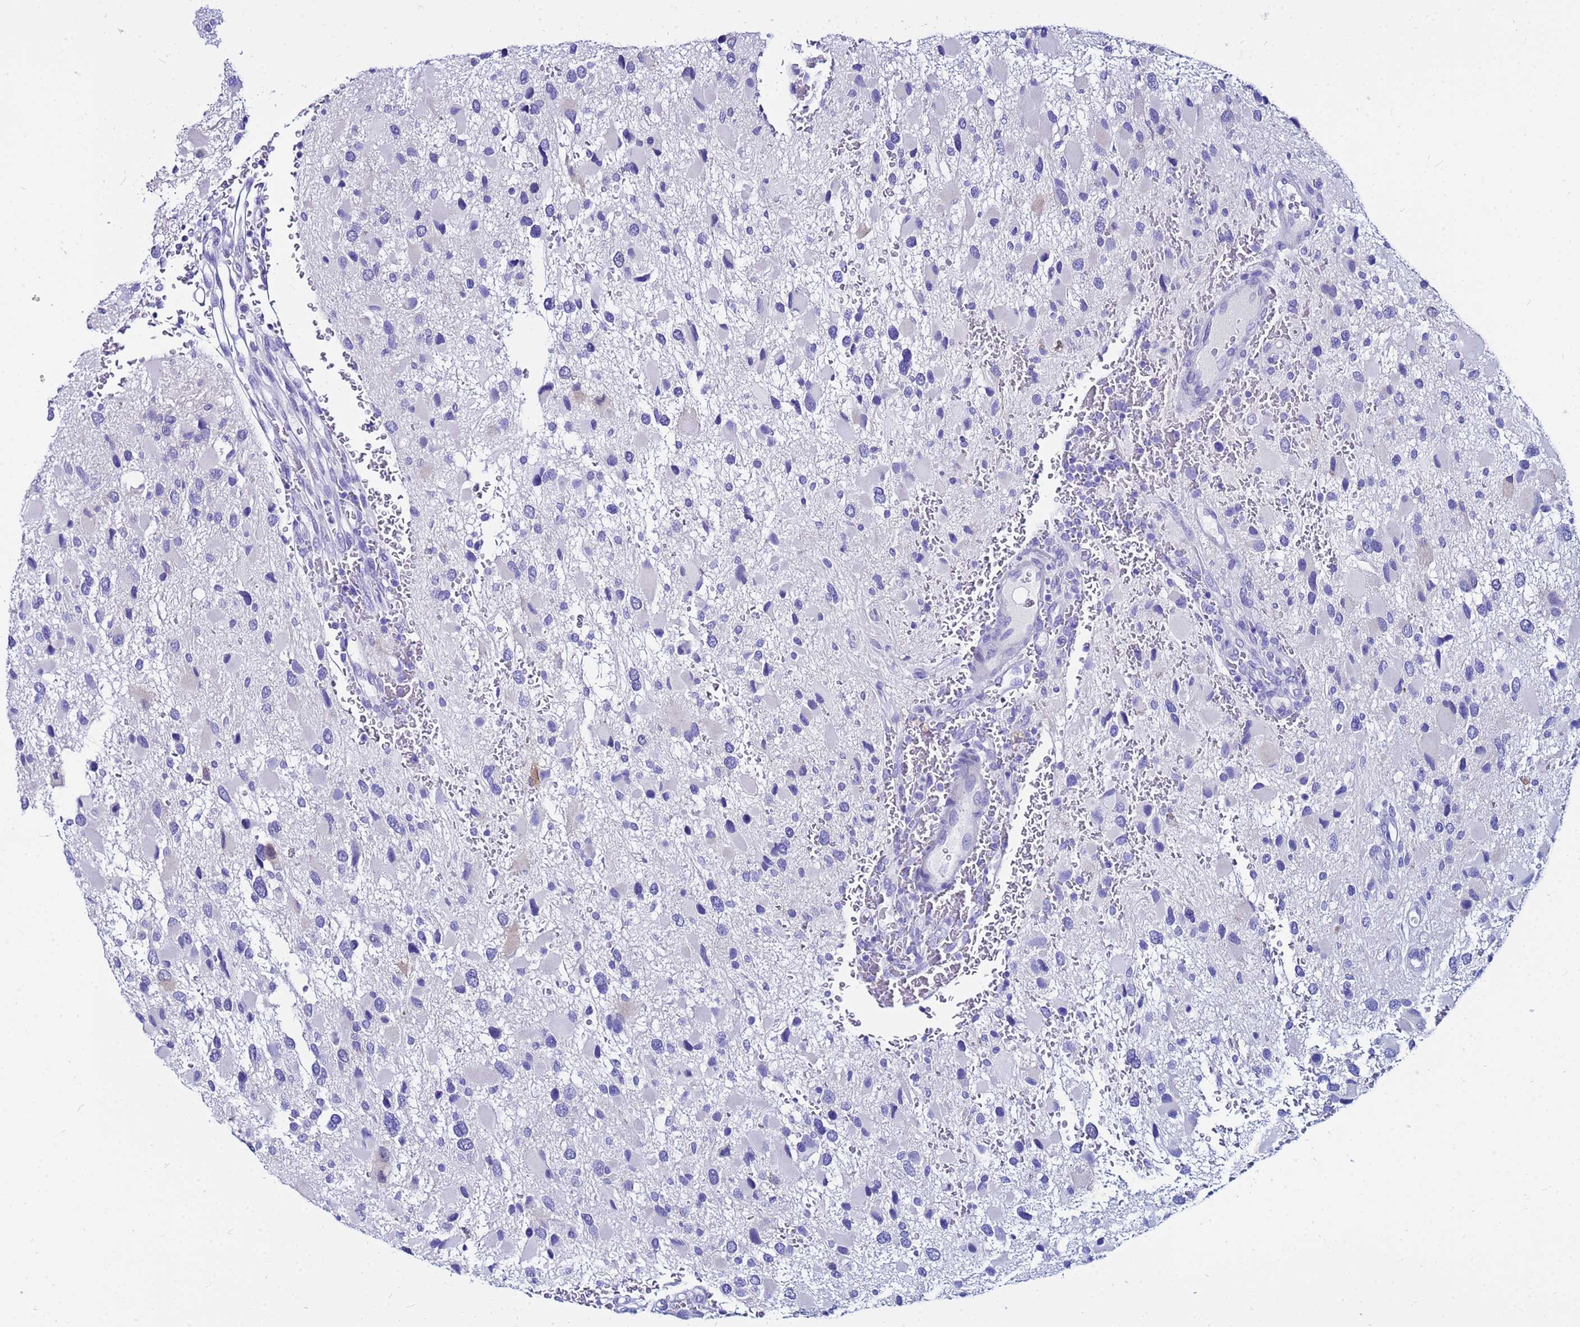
{"staining": {"intensity": "negative", "quantity": "none", "location": "none"}, "tissue": "glioma", "cell_type": "Tumor cells", "image_type": "cancer", "snomed": [{"axis": "morphology", "description": "Glioma, malignant, High grade"}, {"axis": "topography", "description": "Brain"}], "caption": "The image demonstrates no significant expression in tumor cells of glioma.", "gene": "PPP1R14C", "patient": {"sex": "male", "age": 53}}